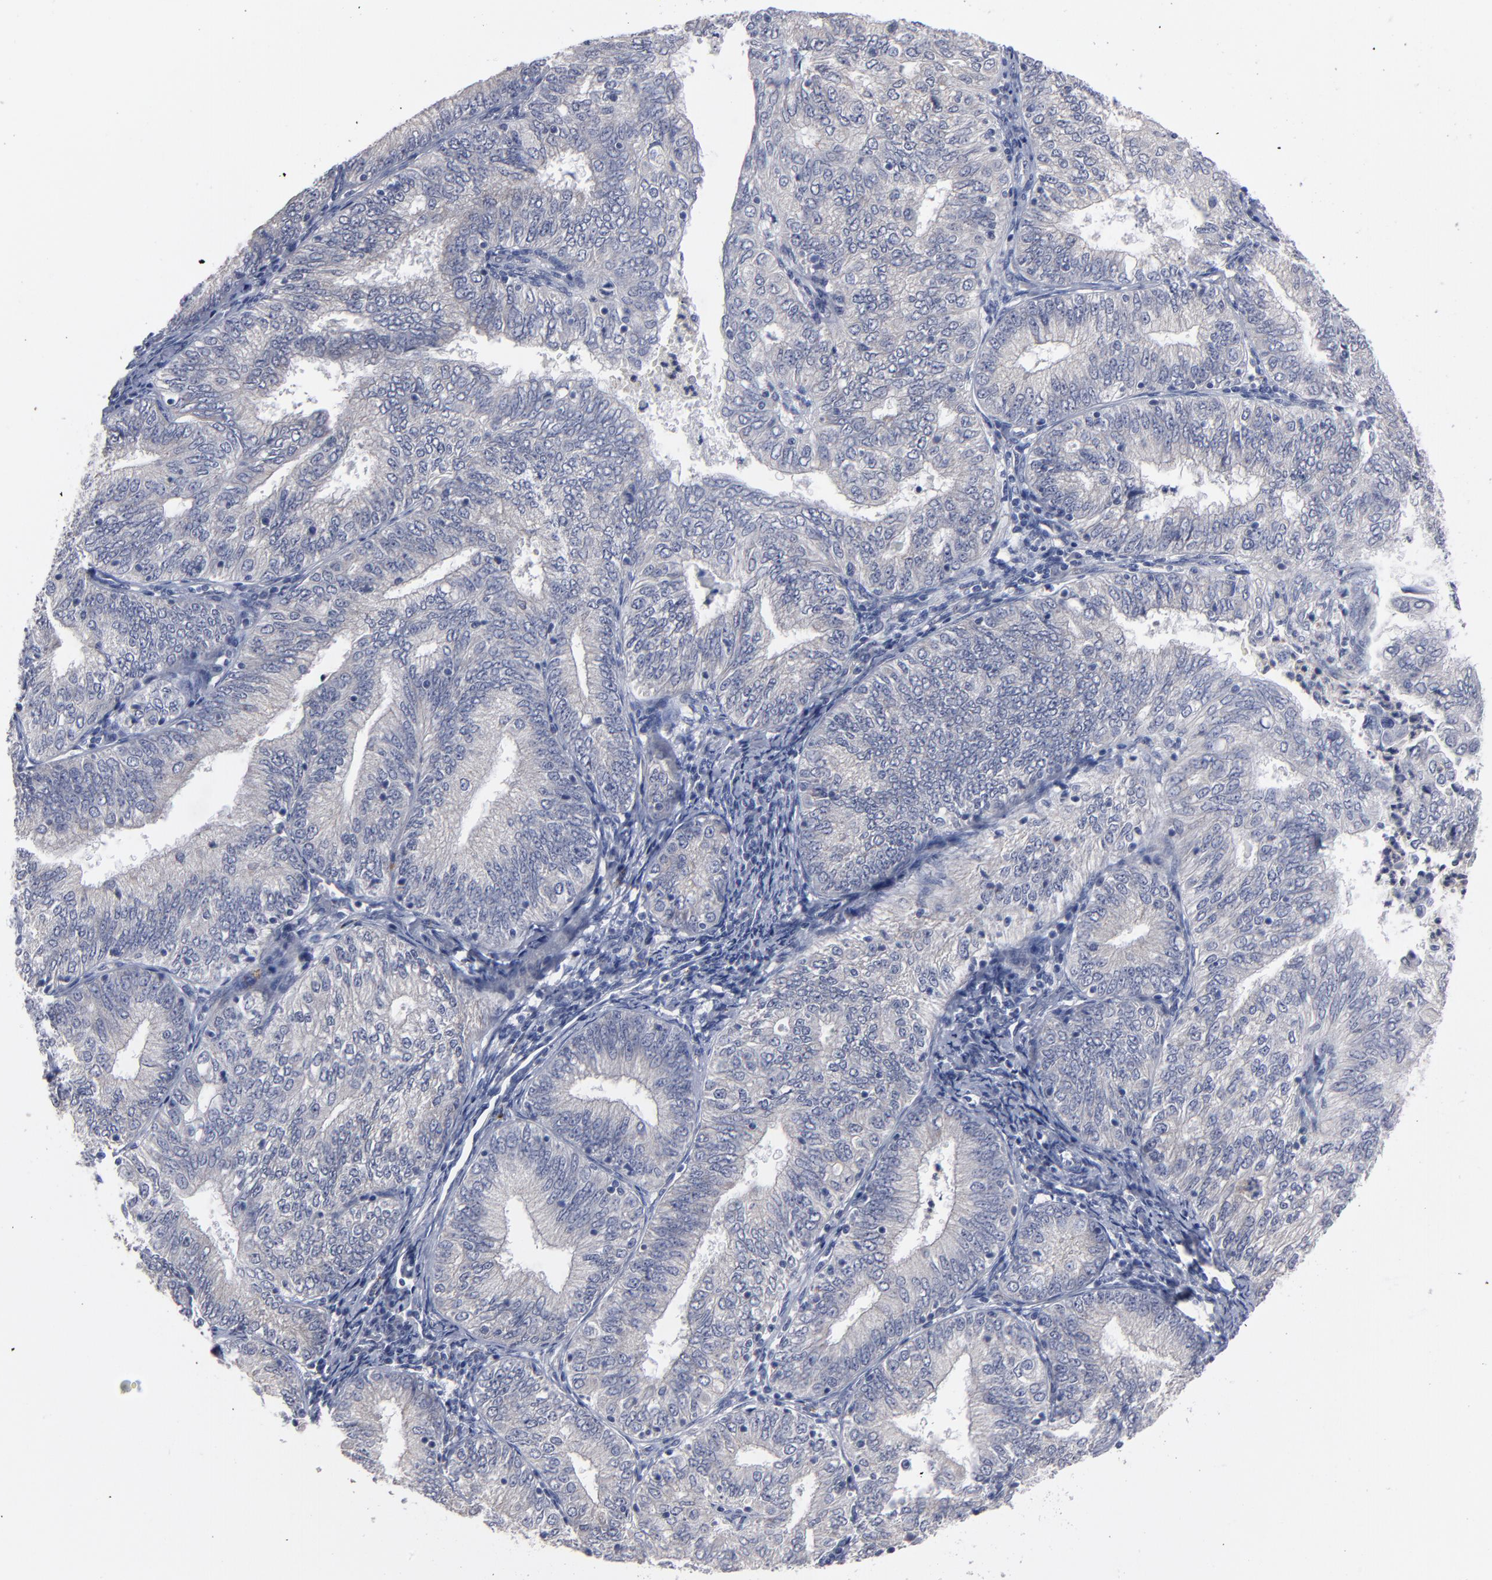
{"staining": {"intensity": "negative", "quantity": "none", "location": "none"}, "tissue": "endometrial cancer", "cell_type": "Tumor cells", "image_type": "cancer", "snomed": [{"axis": "morphology", "description": "Adenocarcinoma, NOS"}, {"axis": "topography", "description": "Endometrium"}], "caption": "IHC of endometrial adenocarcinoma shows no expression in tumor cells. (DAB (3,3'-diaminobenzidine) immunohistochemistry, high magnification).", "gene": "ZNF175", "patient": {"sex": "female", "age": 69}}